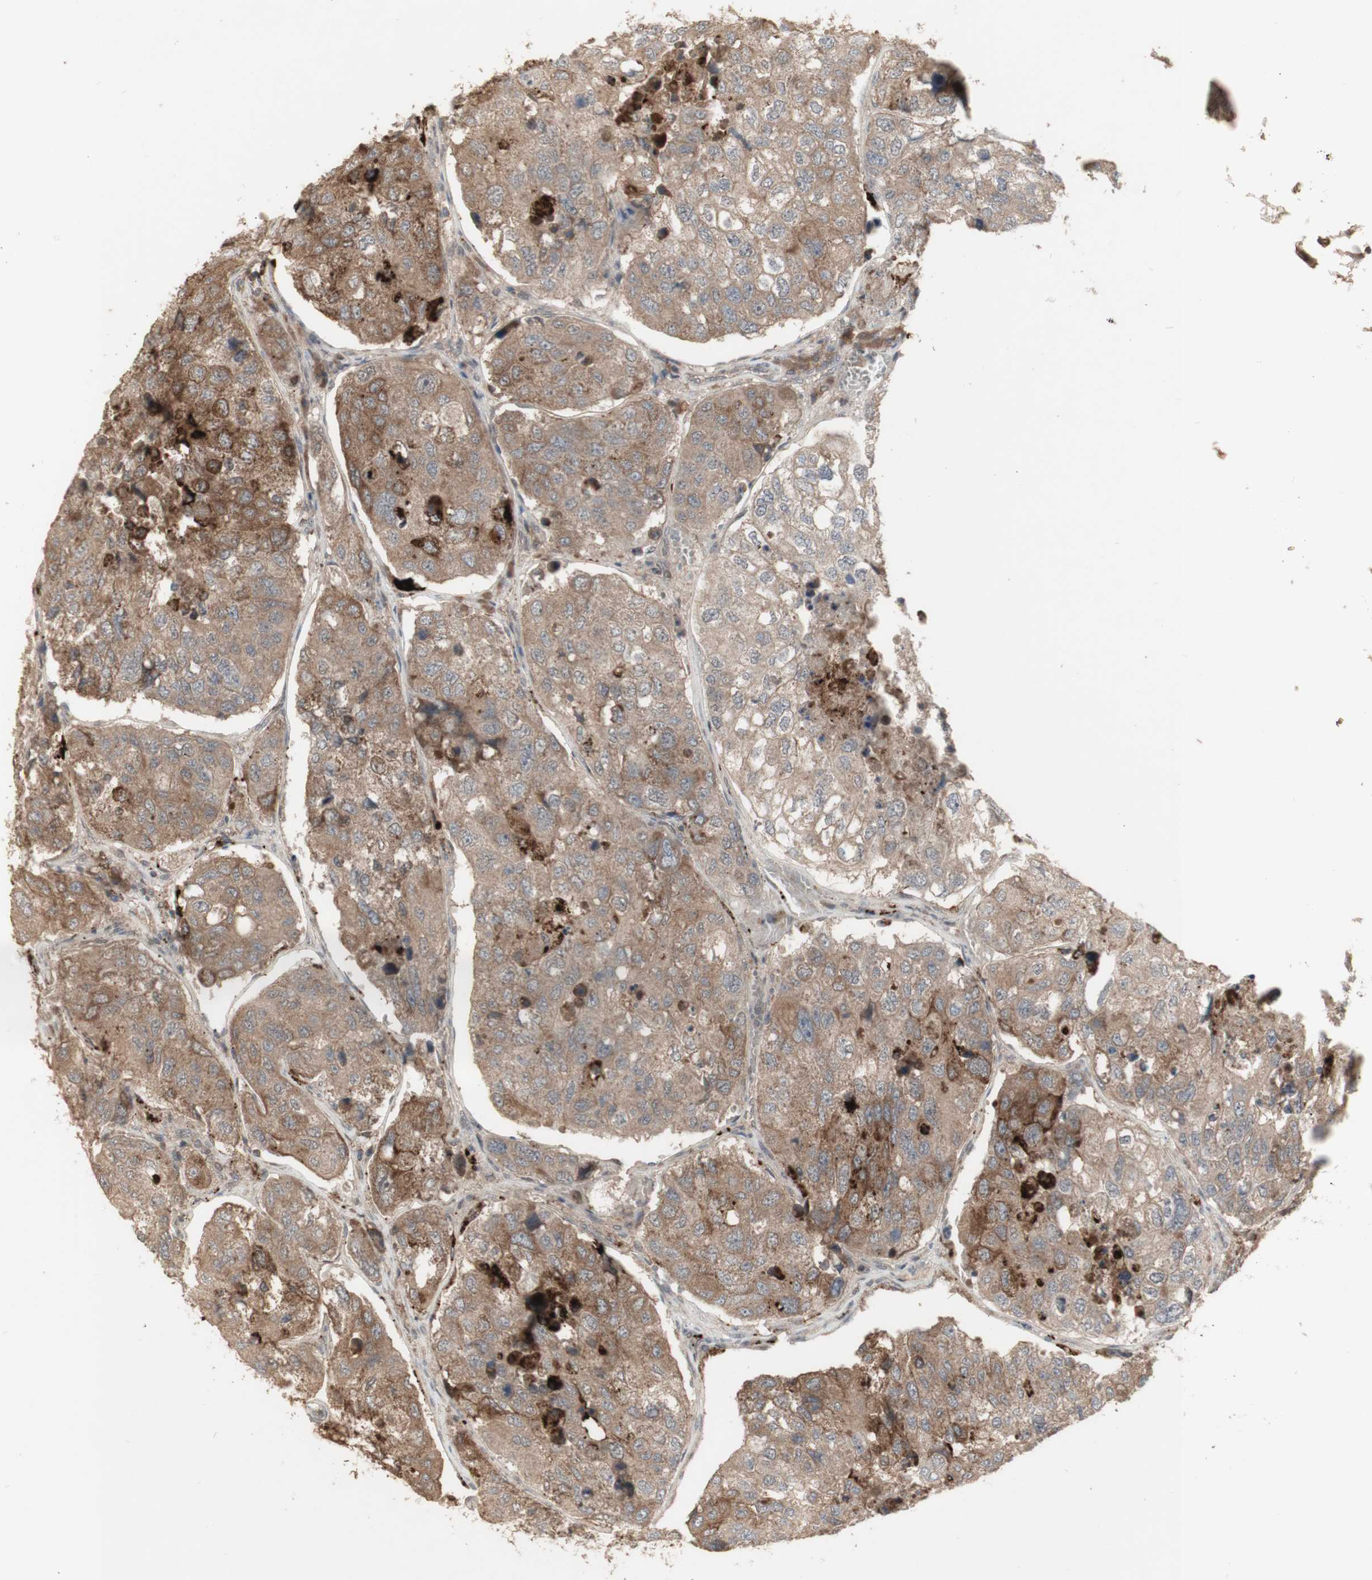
{"staining": {"intensity": "weak", "quantity": ">75%", "location": "cytoplasmic/membranous"}, "tissue": "urothelial cancer", "cell_type": "Tumor cells", "image_type": "cancer", "snomed": [{"axis": "morphology", "description": "Urothelial carcinoma, High grade"}, {"axis": "topography", "description": "Lymph node"}, {"axis": "topography", "description": "Urinary bladder"}], "caption": "A low amount of weak cytoplasmic/membranous expression is identified in approximately >75% of tumor cells in urothelial carcinoma (high-grade) tissue.", "gene": "ALOX12", "patient": {"sex": "male", "age": 51}}